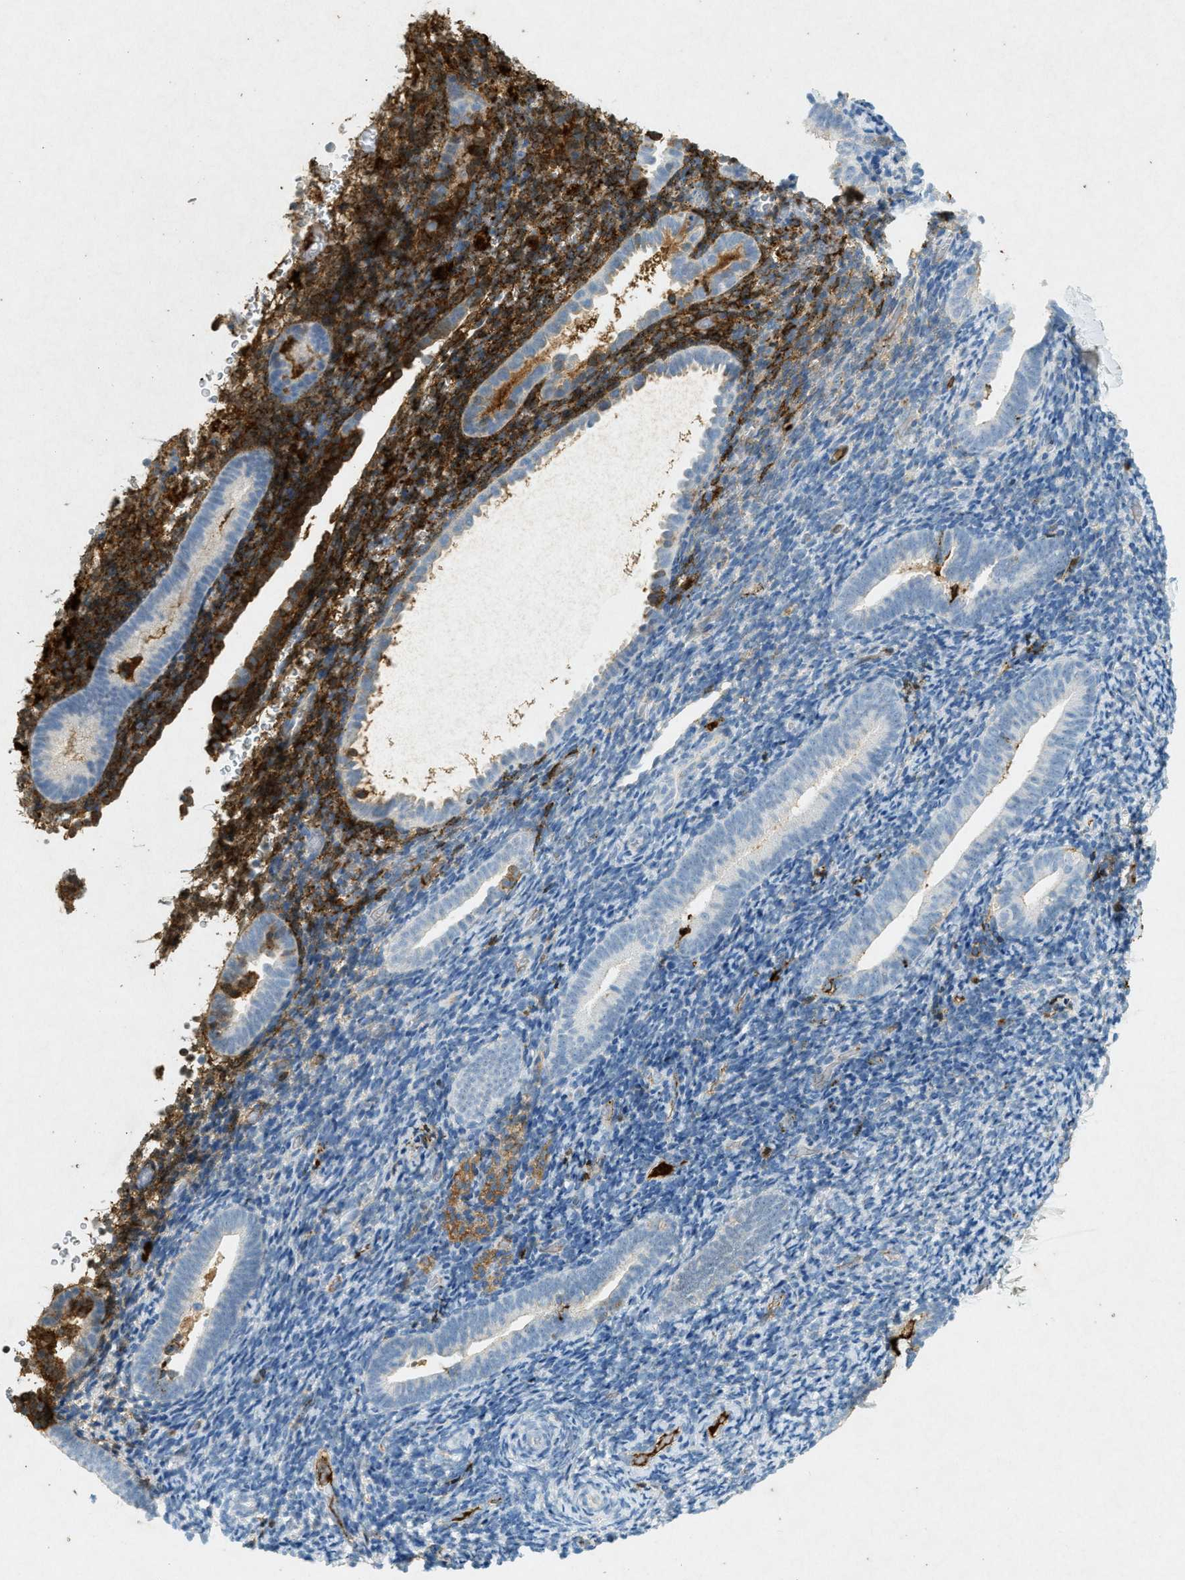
{"staining": {"intensity": "moderate", "quantity": "25%-75%", "location": "cytoplasmic/membranous"}, "tissue": "endometrium", "cell_type": "Cells in endometrial stroma", "image_type": "normal", "snomed": [{"axis": "morphology", "description": "Normal tissue, NOS"}, {"axis": "topography", "description": "Endometrium"}], "caption": "IHC micrograph of benign endometrium: human endometrium stained using IHC displays medium levels of moderate protein expression localized specifically in the cytoplasmic/membranous of cells in endometrial stroma, appearing as a cytoplasmic/membranous brown color.", "gene": "F2", "patient": {"sex": "female", "age": 51}}